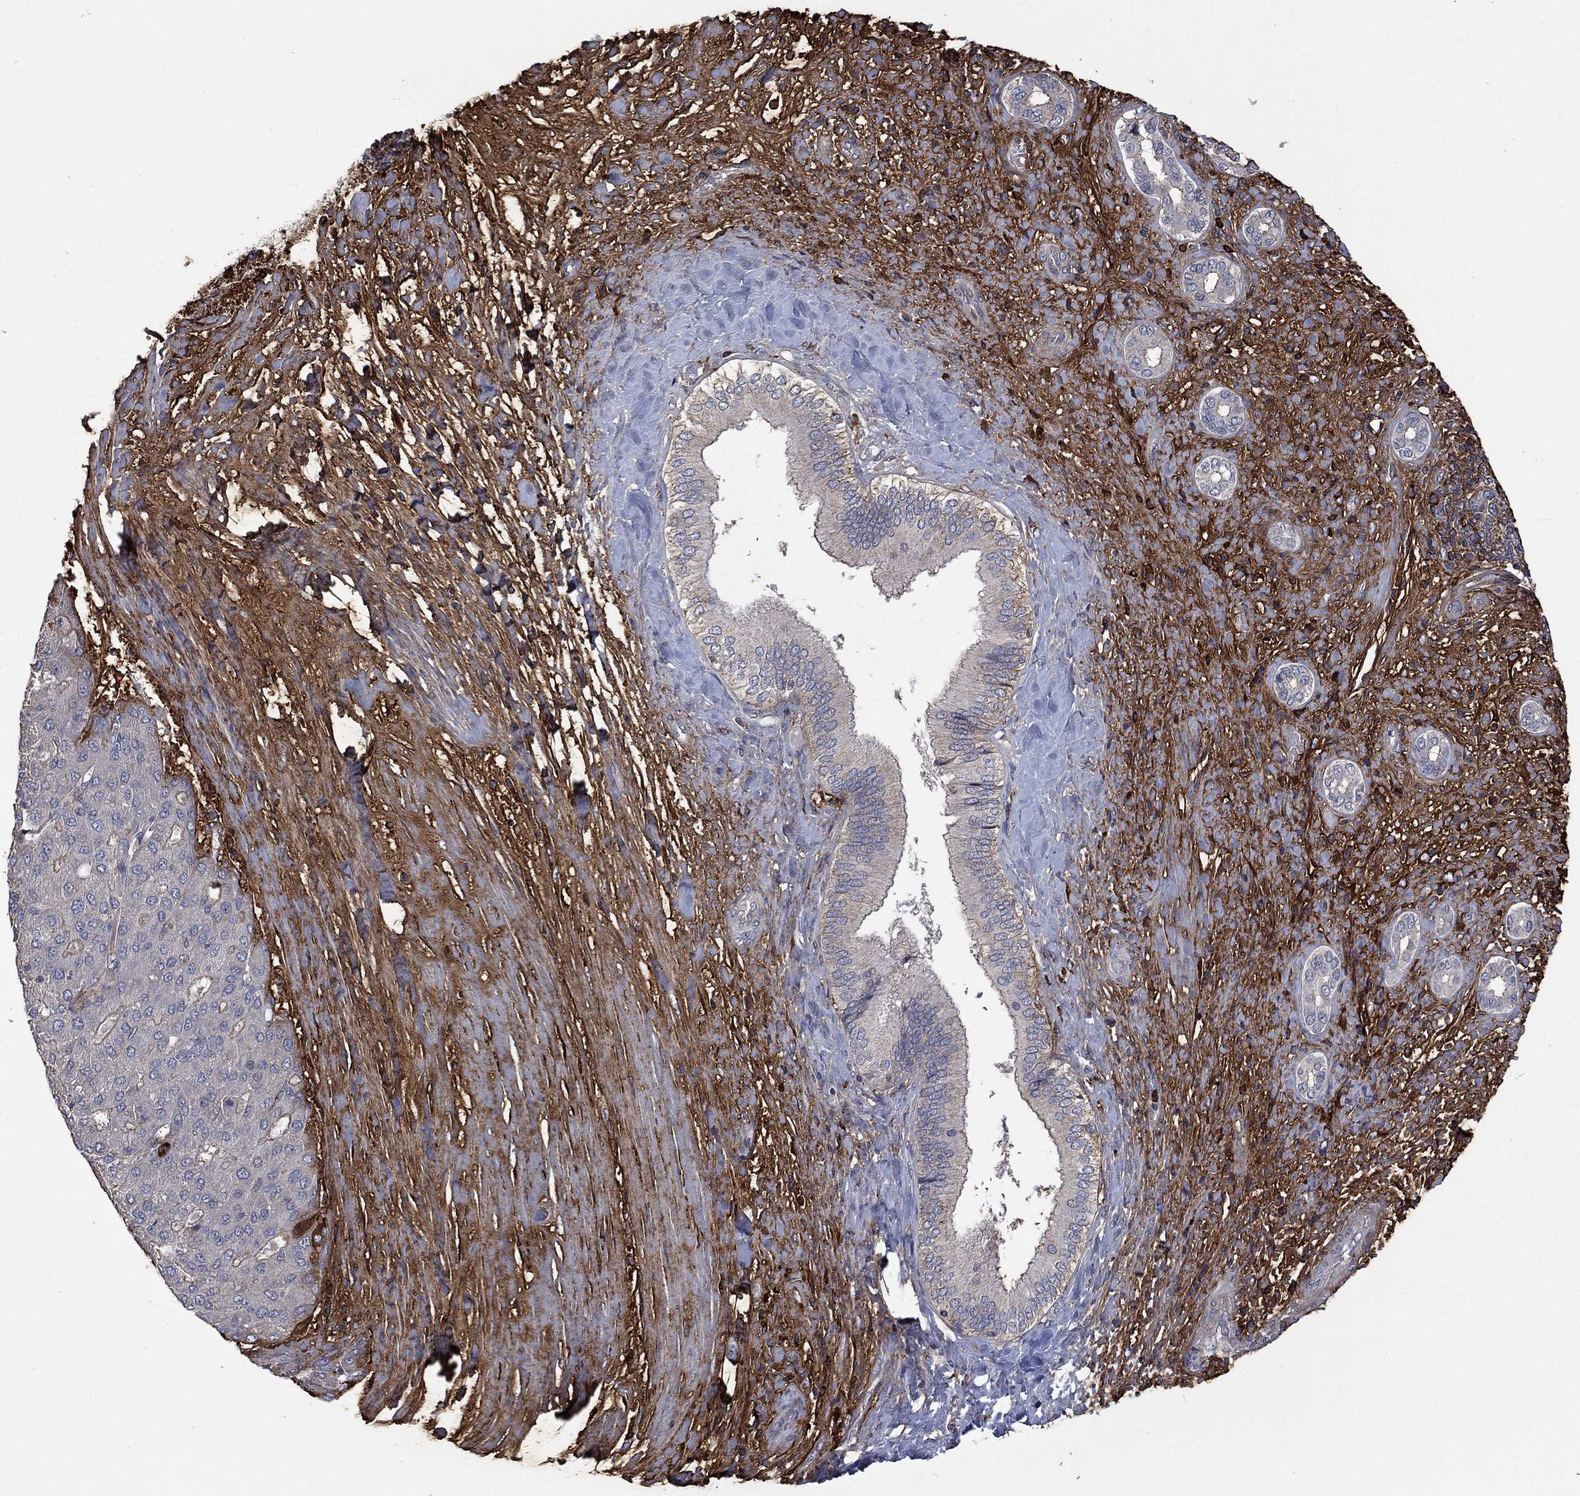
{"staining": {"intensity": "negative", "quantity": "none", "location": "none"}, "tissue": "liver cancer", "cell_type": "Tumor cells", "image_type": "cancer", "snomed": [{"axis": "morphology", "description": "Carcinoma, Hepatocellular, NOS"}, {"axis": "topography", "description": "Liver"}], "caption": "Immunohistochemistry photomicrograph of liver cancer stained for a protein (brown), which displays no expression in tumor cells.", "gene": "VCAN", "patient": {"sex": "male", "age": 65}}